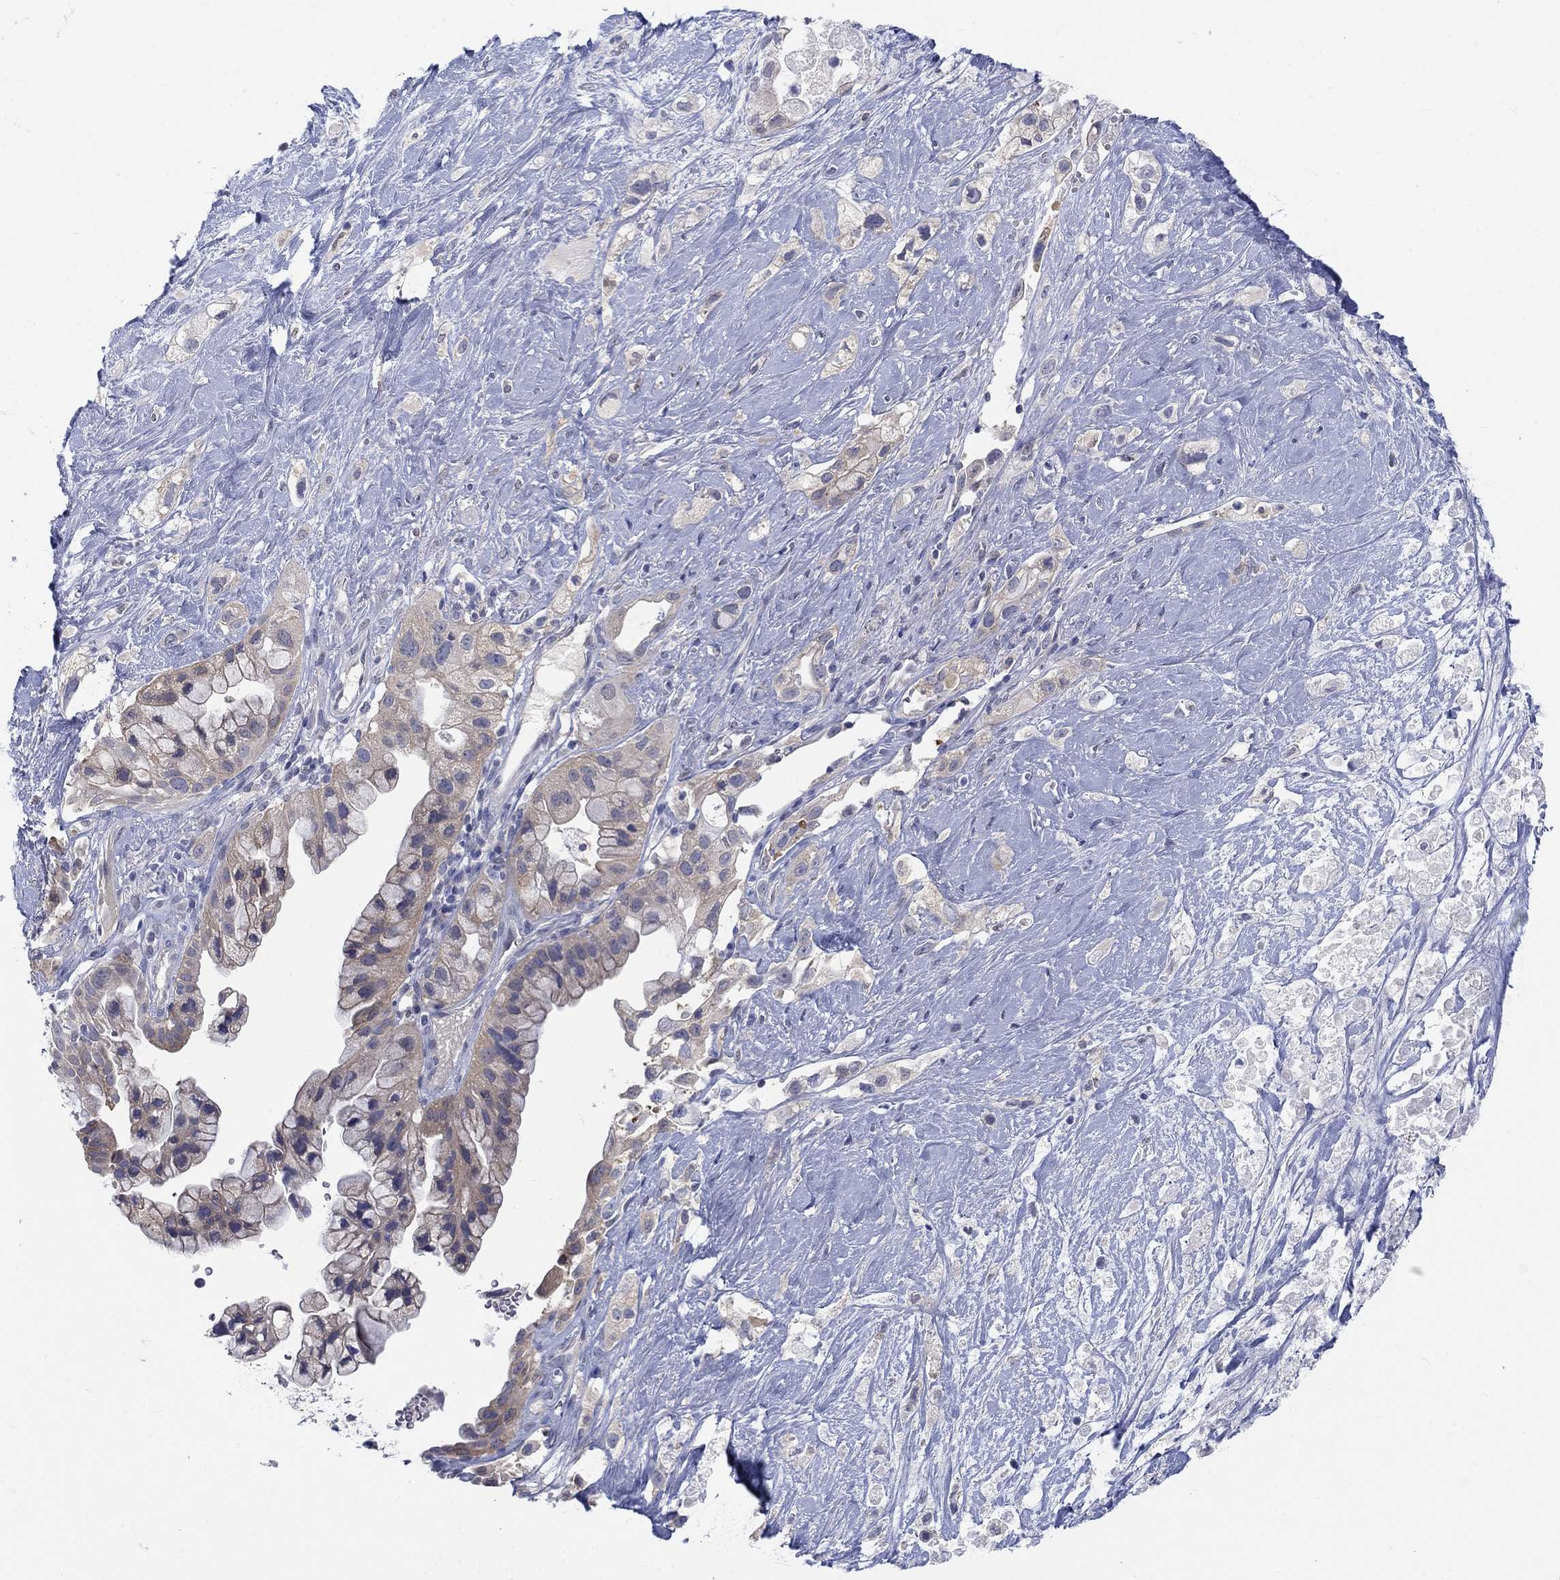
{"staining": {"intensity": "weak", "quantity": "25%-75%", "location": "cytoplasmic/membranous"}, "tissue": "pancreatic cancer", "cell_type": "Tumor cells", "image_type": "cancer", "snomed": [{"axis": "morphology", "description": "Adenocarcinoma, NOS"}, {"axis": "topography", "description": "Pancreas"}], "caption": "The micrograph shows immunohistochemical staining of adenocarcinoma (pancreatic). There is weak cytoplasmic/membranous staining is appreciated in about 25%-75% of tumor cells.", "gene": "EGFLAM", "patient": {"sex": "male", "age": 44}}